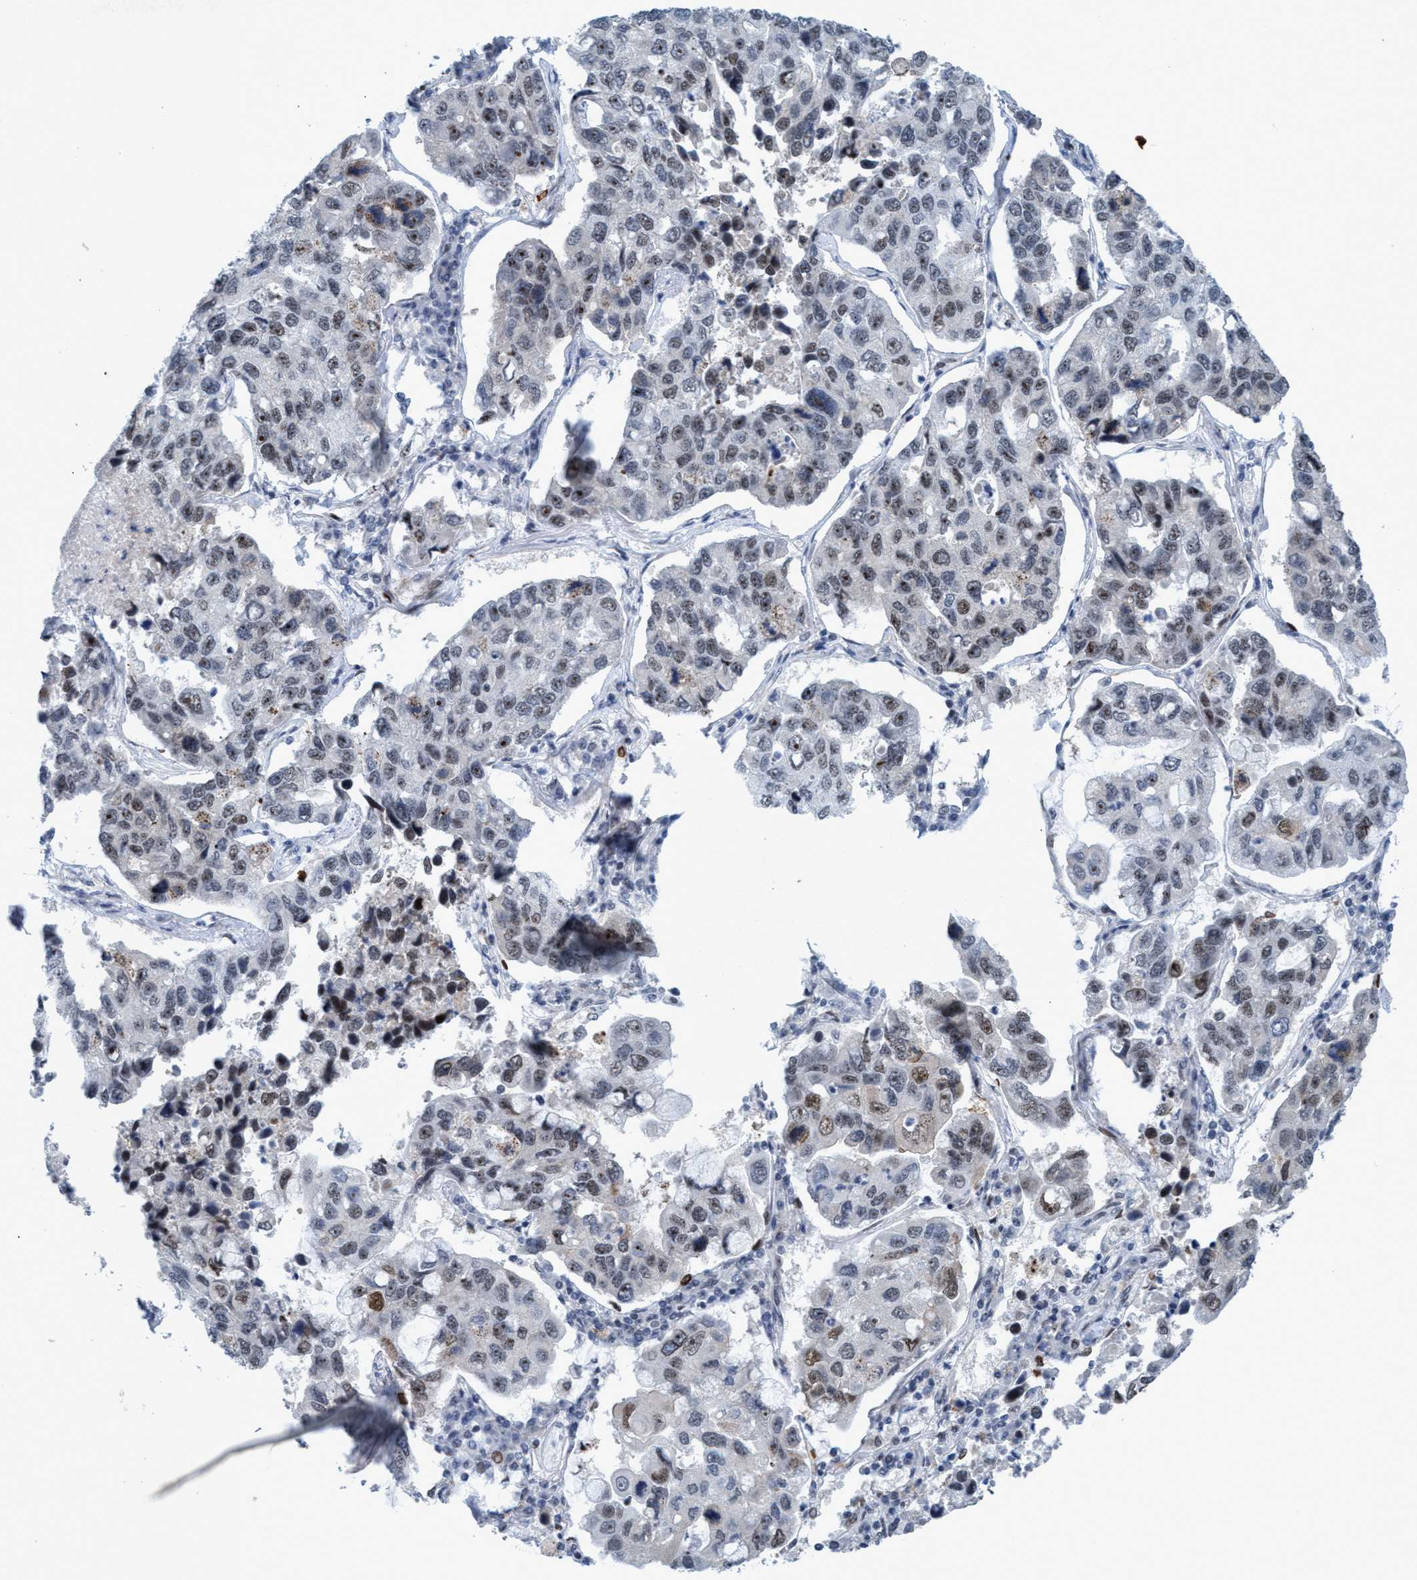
{"staining": {"intensity": "weak", "quantity": ">75%", "location": "nuclear"}, "tissue": "lung cancer", "cell_type": "Tumor cells", "image_type": "cancer", "snomed": [{"axis": "morphology", "description": "Adenocarcinoma, NOS"}, {"axis": "topography", "description": "Lung"}], "caption": "A micrograph showing weak nuclear expression in about >75% of tumor cells in lung cancer (adenocarcinoma), as visualized by brown immunohistochemical staining.", "gene": "CWC27", "patient": {"sex": "male", "age": 64}}